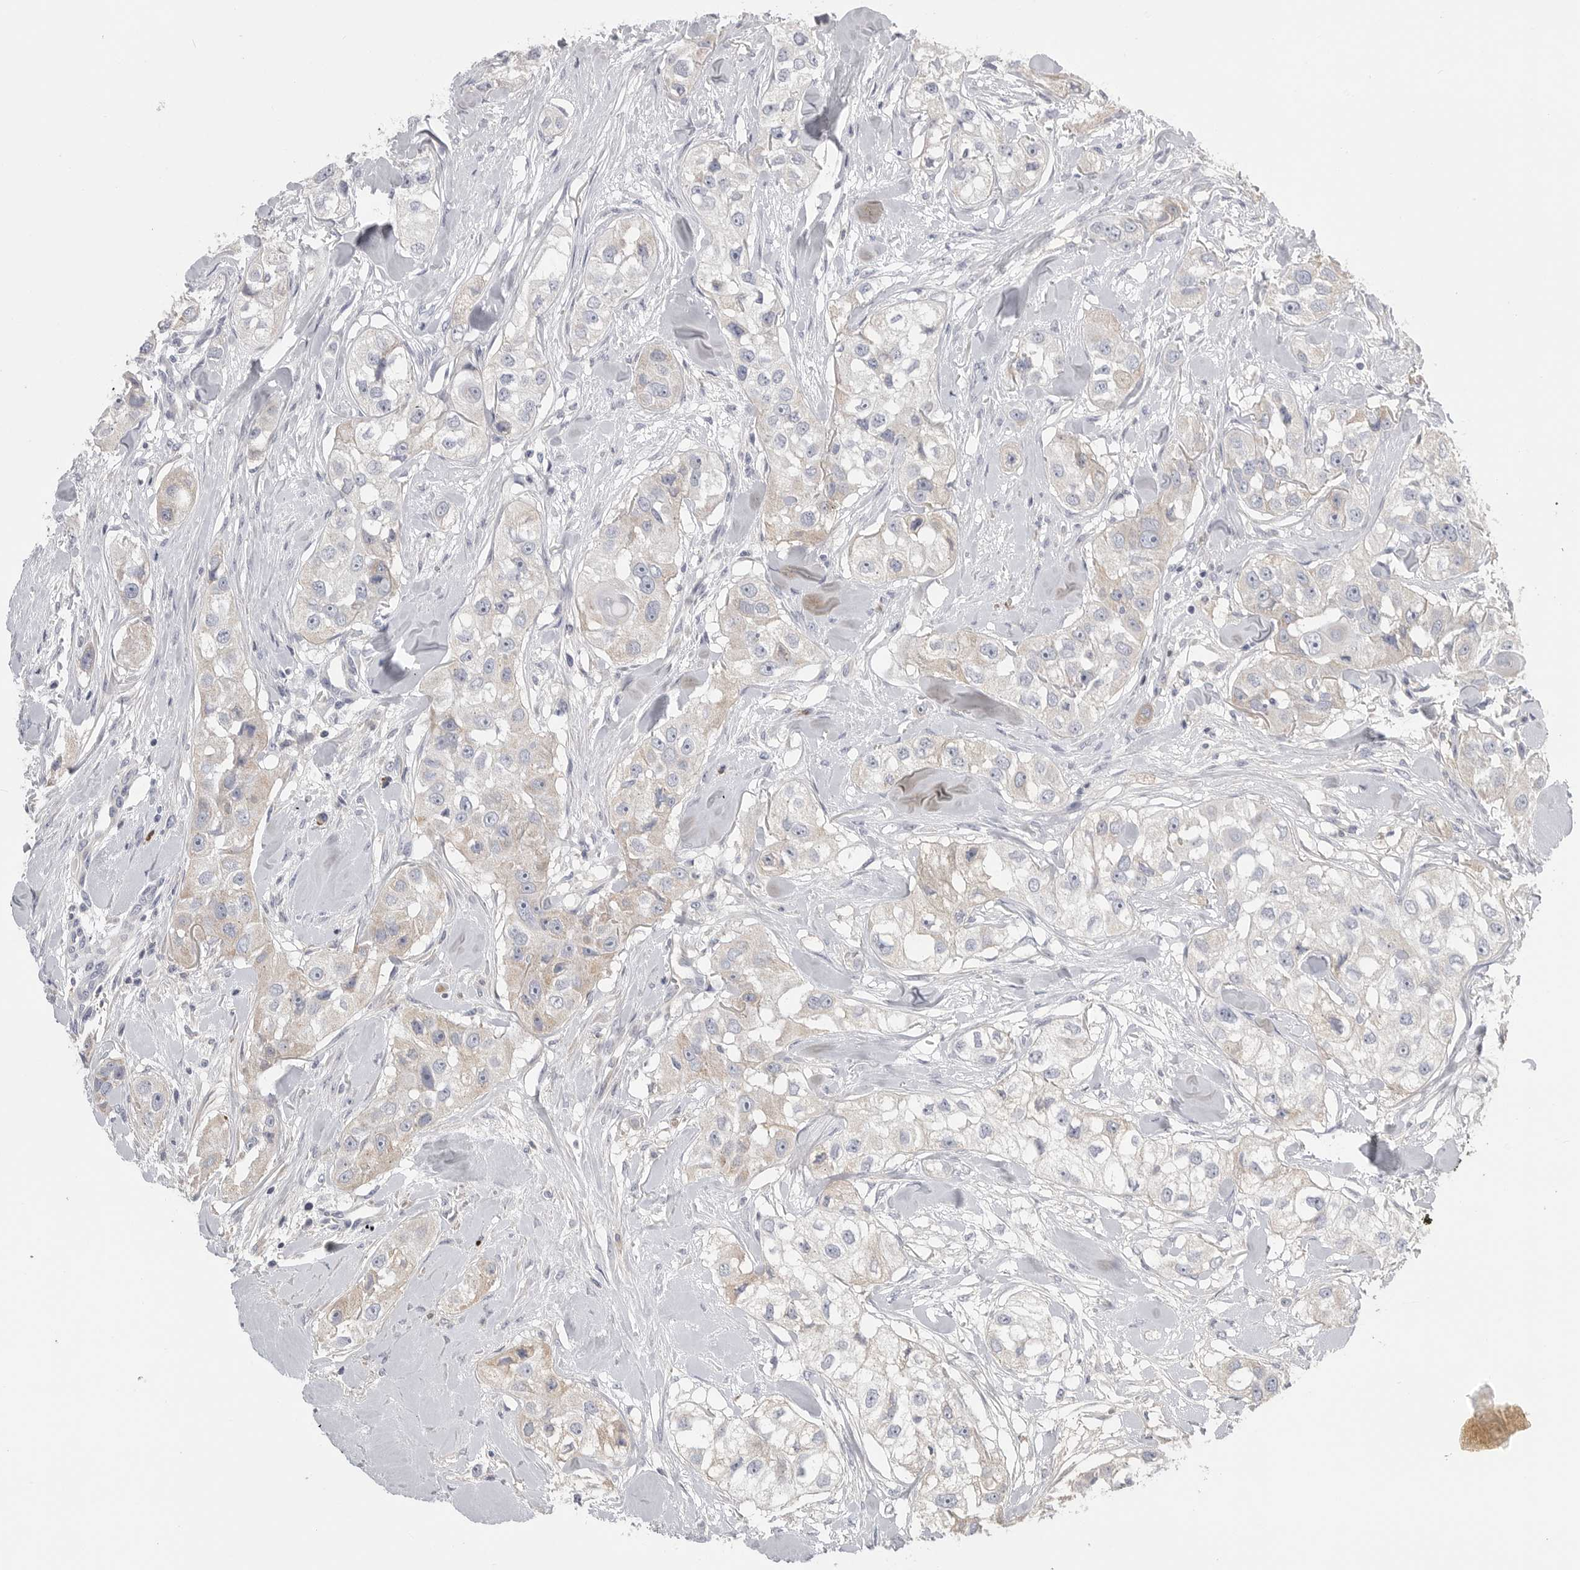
{"staining": {"intensity": "moderate", "quantity": "<25%", "location": "cytoplasmic/membranous"}, "tissue": "head and neck cancer", "cell_type": "Tumor cells", "image_type": "cancer", "snomed": [{"axis": "morphology", "description": "Normal tissue, NOS"}, {"axis": "morphology", "description": "Squamous cell carcinoma, NOS"}, {"axis": "topography", "description": "Skeletal muscle"}, {"axis": "topography", "description": "Head-Neck"}], "caption": "IHC staining of head and neck cancer, which reveals low levels of moderate cytoplasmic/membranous positivity in about <25% of tumor cells indicating moderate cytoplasmic/membranous protein expression. The staining was performed using DAB (3,3'-diaminobenzidine) (brown) for protein detection and nuclei were counterstained in hematoxylin (blue).", "gene": "SDC3", "patient": {"sex": "male", "age": 51}}